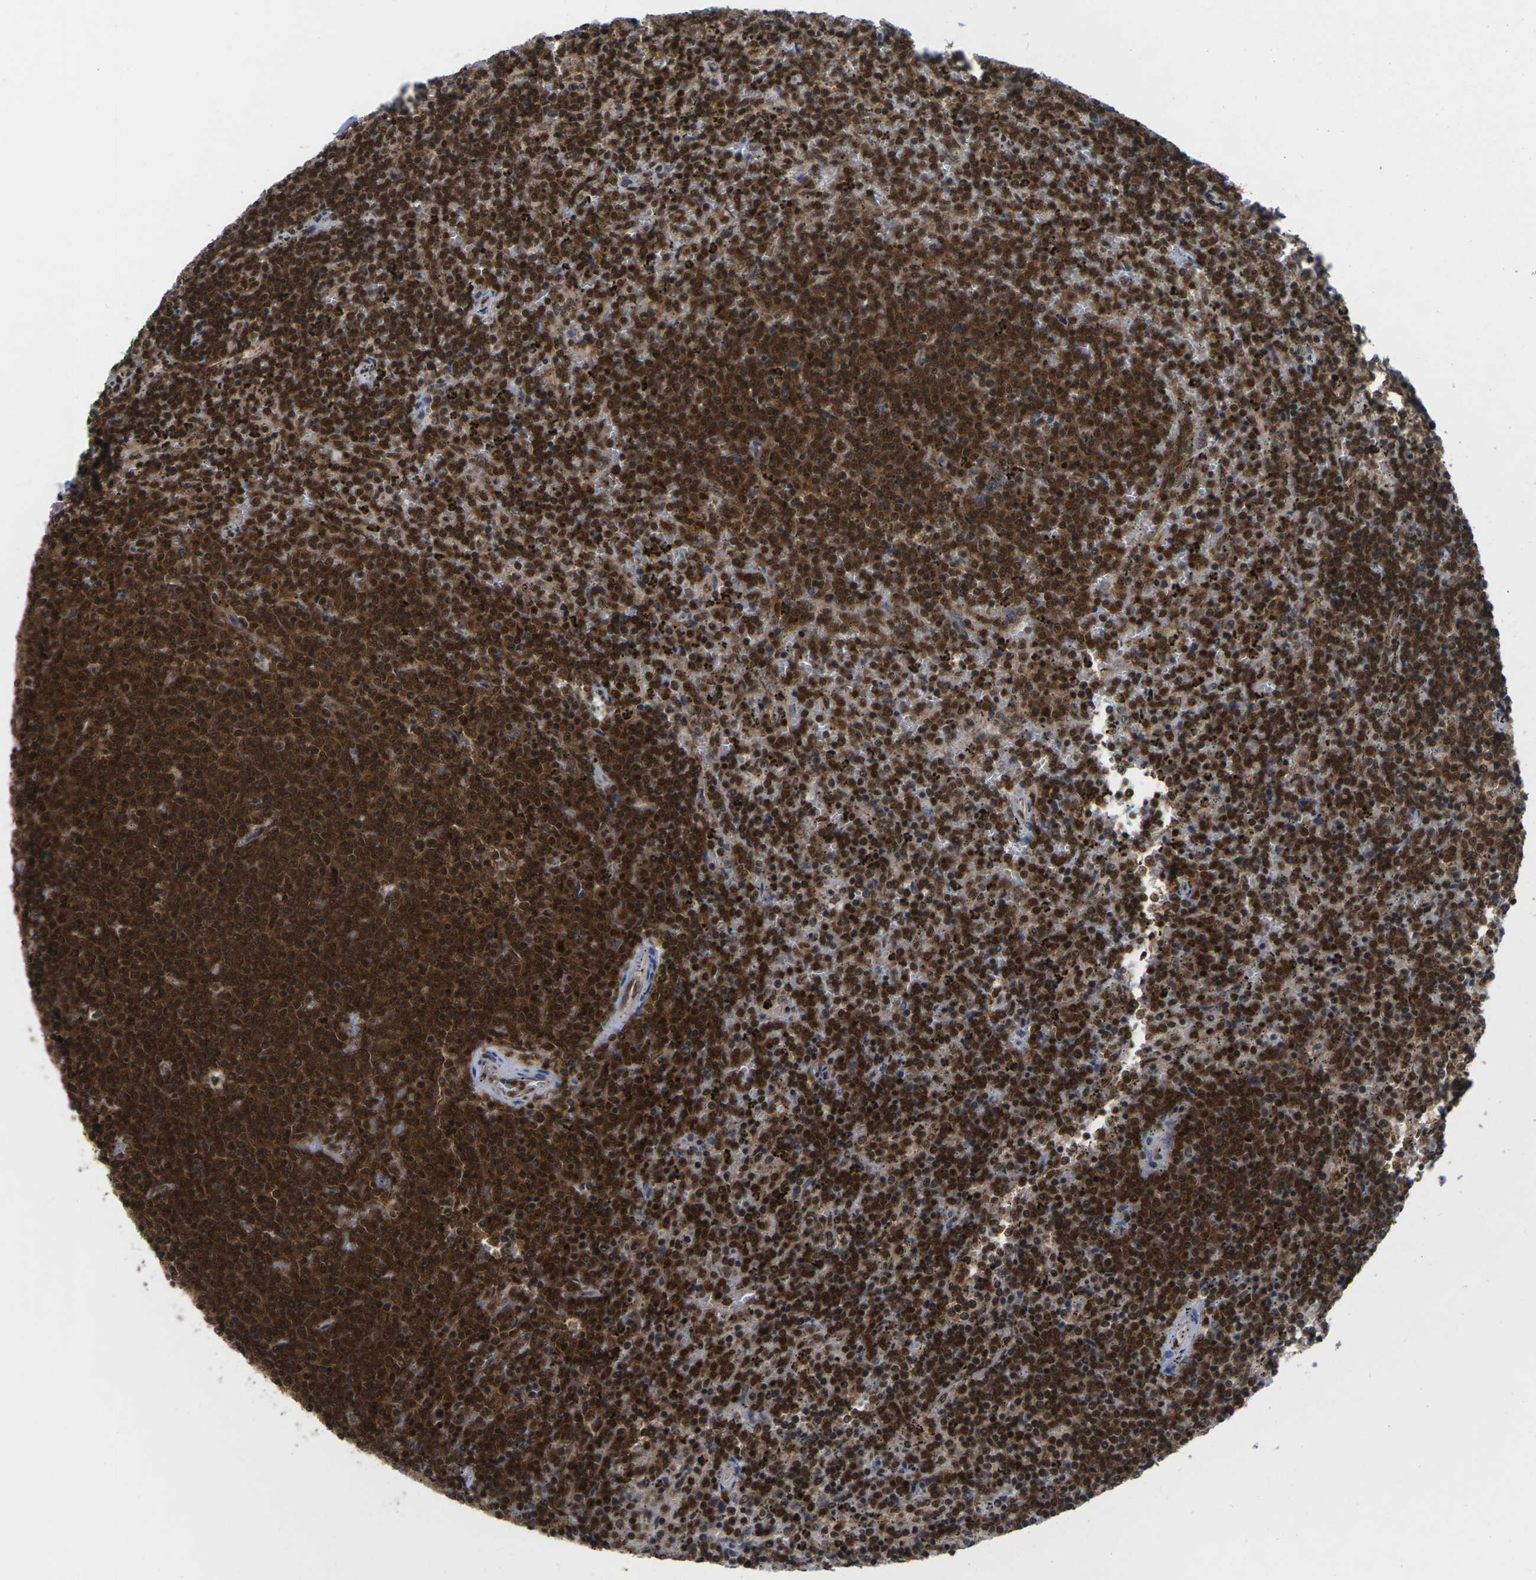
{"staining": {"intensity": "strong", "quantity": ">75%", "location": "cytoplasmic/membranous,nuclear"}, "tissue": "lymphoma", "cell_type": "Tumor cells", "image_type": "cancer", "snomed": [{"axis": "morphology", "description": "Malignant lymphoma, non-Hodgkin's type, Low grade"}, {"axis": "topography", "description": "Spleen"}], "caption": "Protein expression by immunohistochemistry (IHC) displays strong cytoplasmic/membranous and nuclear staining in approximately >75% of tumor cells in lymphoma.", "gene": "MAGOH", "patient": {"sex": "female", "age": 50}}